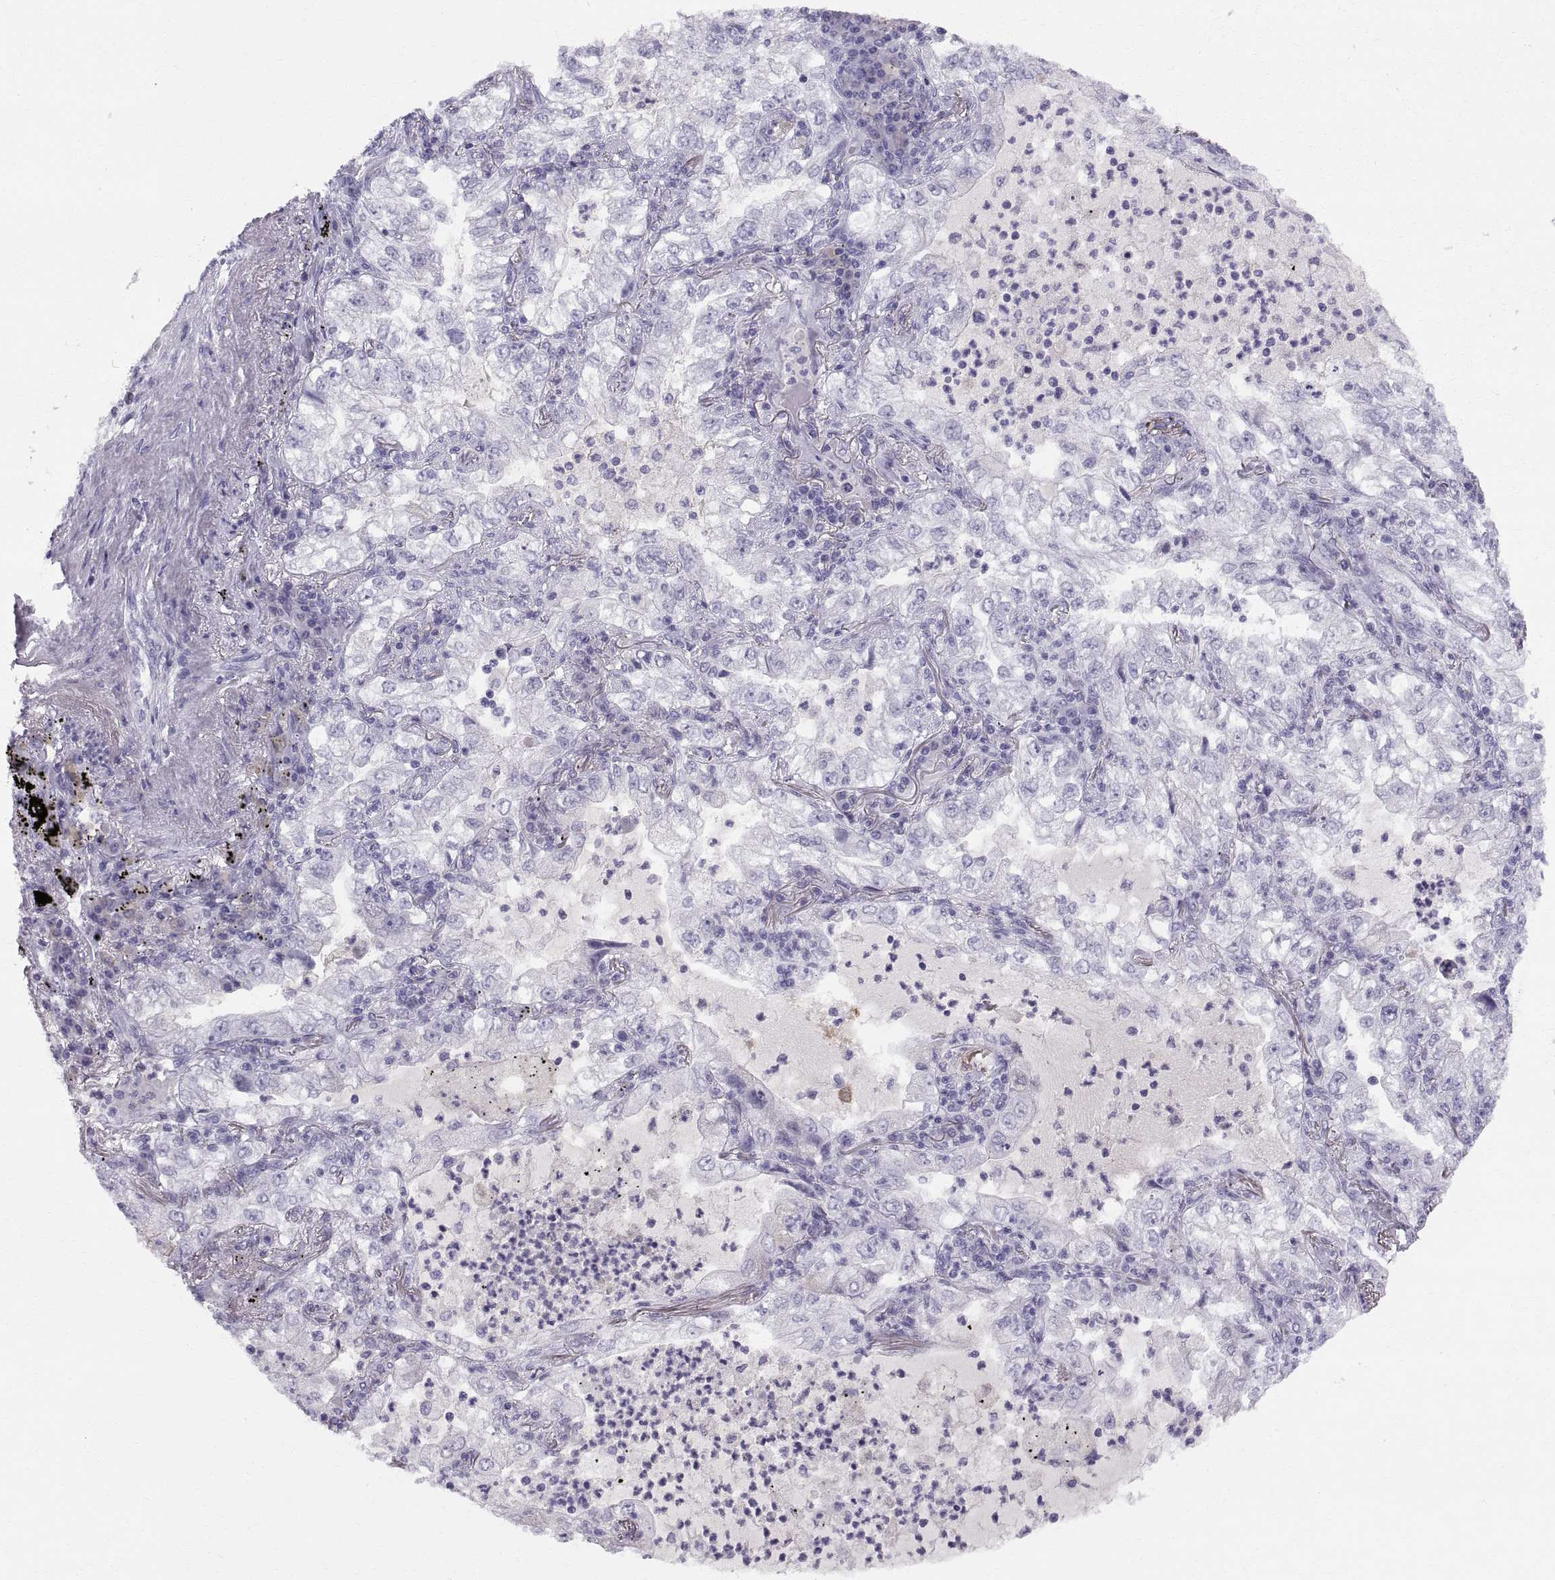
{"staining": {"intensity": "moderate", "quantity": "<25%", "location": "cytoplasmic/membranous"}, "tissue": "lung cancer", "cell_type": "Tumor cells", "image_type": "cancer", "snomed": [{"axis": "morphology", "description": "Adenocarcinoma, NOS"}, {"axis": "topography", "description": "Lung"}], "caption": "Immunohistochemical staining of human lung cancer (adenocarcinoma) shows moderate cytoplasmic/membranous protein staining in about <25% of tumor cells.", "gene": "SLC22A6", "patient": {"sex": "female", "age": 73}}